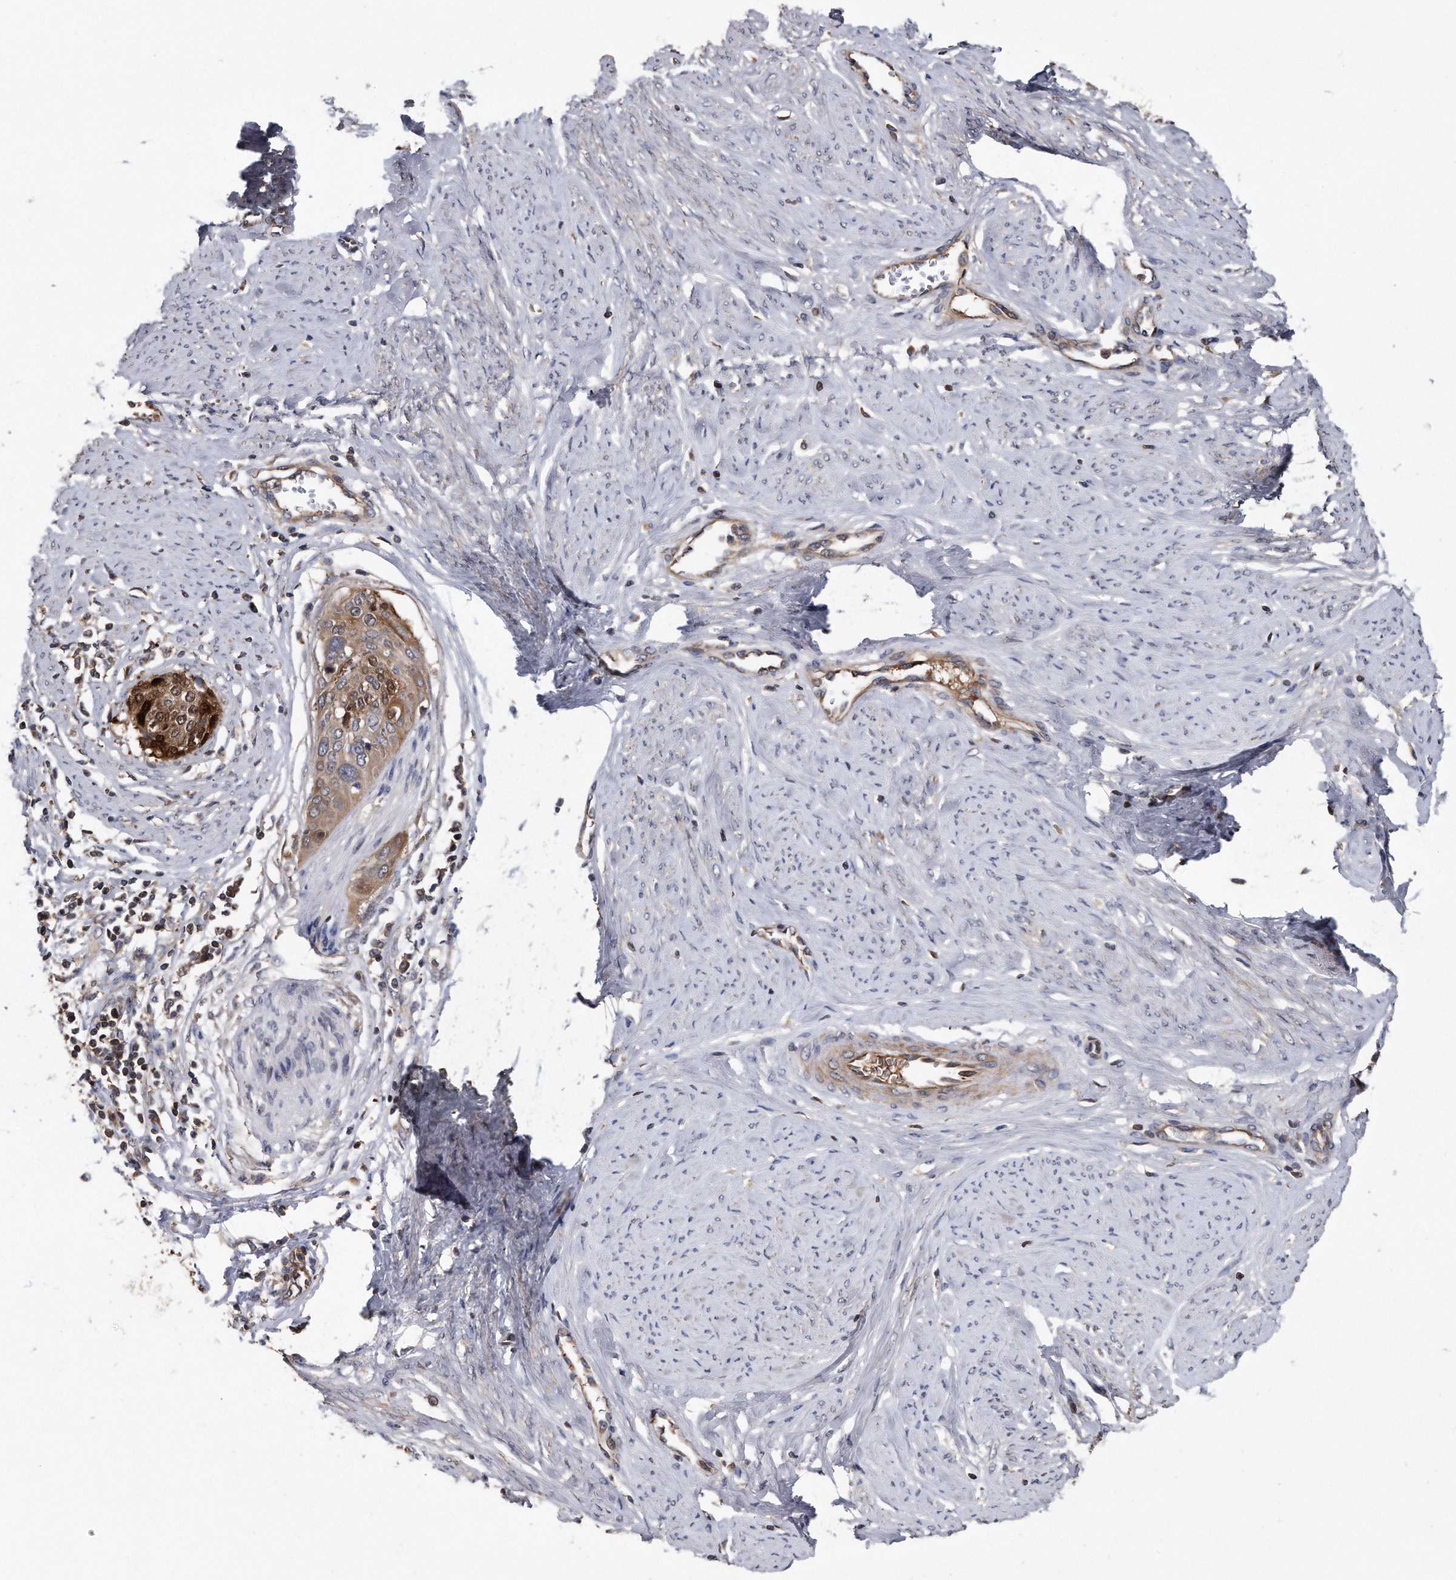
{"staining": {"intensity": "moderate", "quantity": ">75%", "location": "cytoplasmic/membranous,nuclear"}, "tissue": "cervical cancer", "cell_type": "Tumor cells", "image_type": "cancer", "snomed": [{"axis": "morphology", "description": "Squamous cell carcinoma, NOS"}, {"axis": "topography", "description": "Cervix"}], "caption": "A photomicrograph of cervical cancer stained for a protein displays moderate cytoplasmic/membranous and nuclear brown staining in tumor cells.", "gene": "KCND3", "patient": {"sex": "female", "age": 37}}